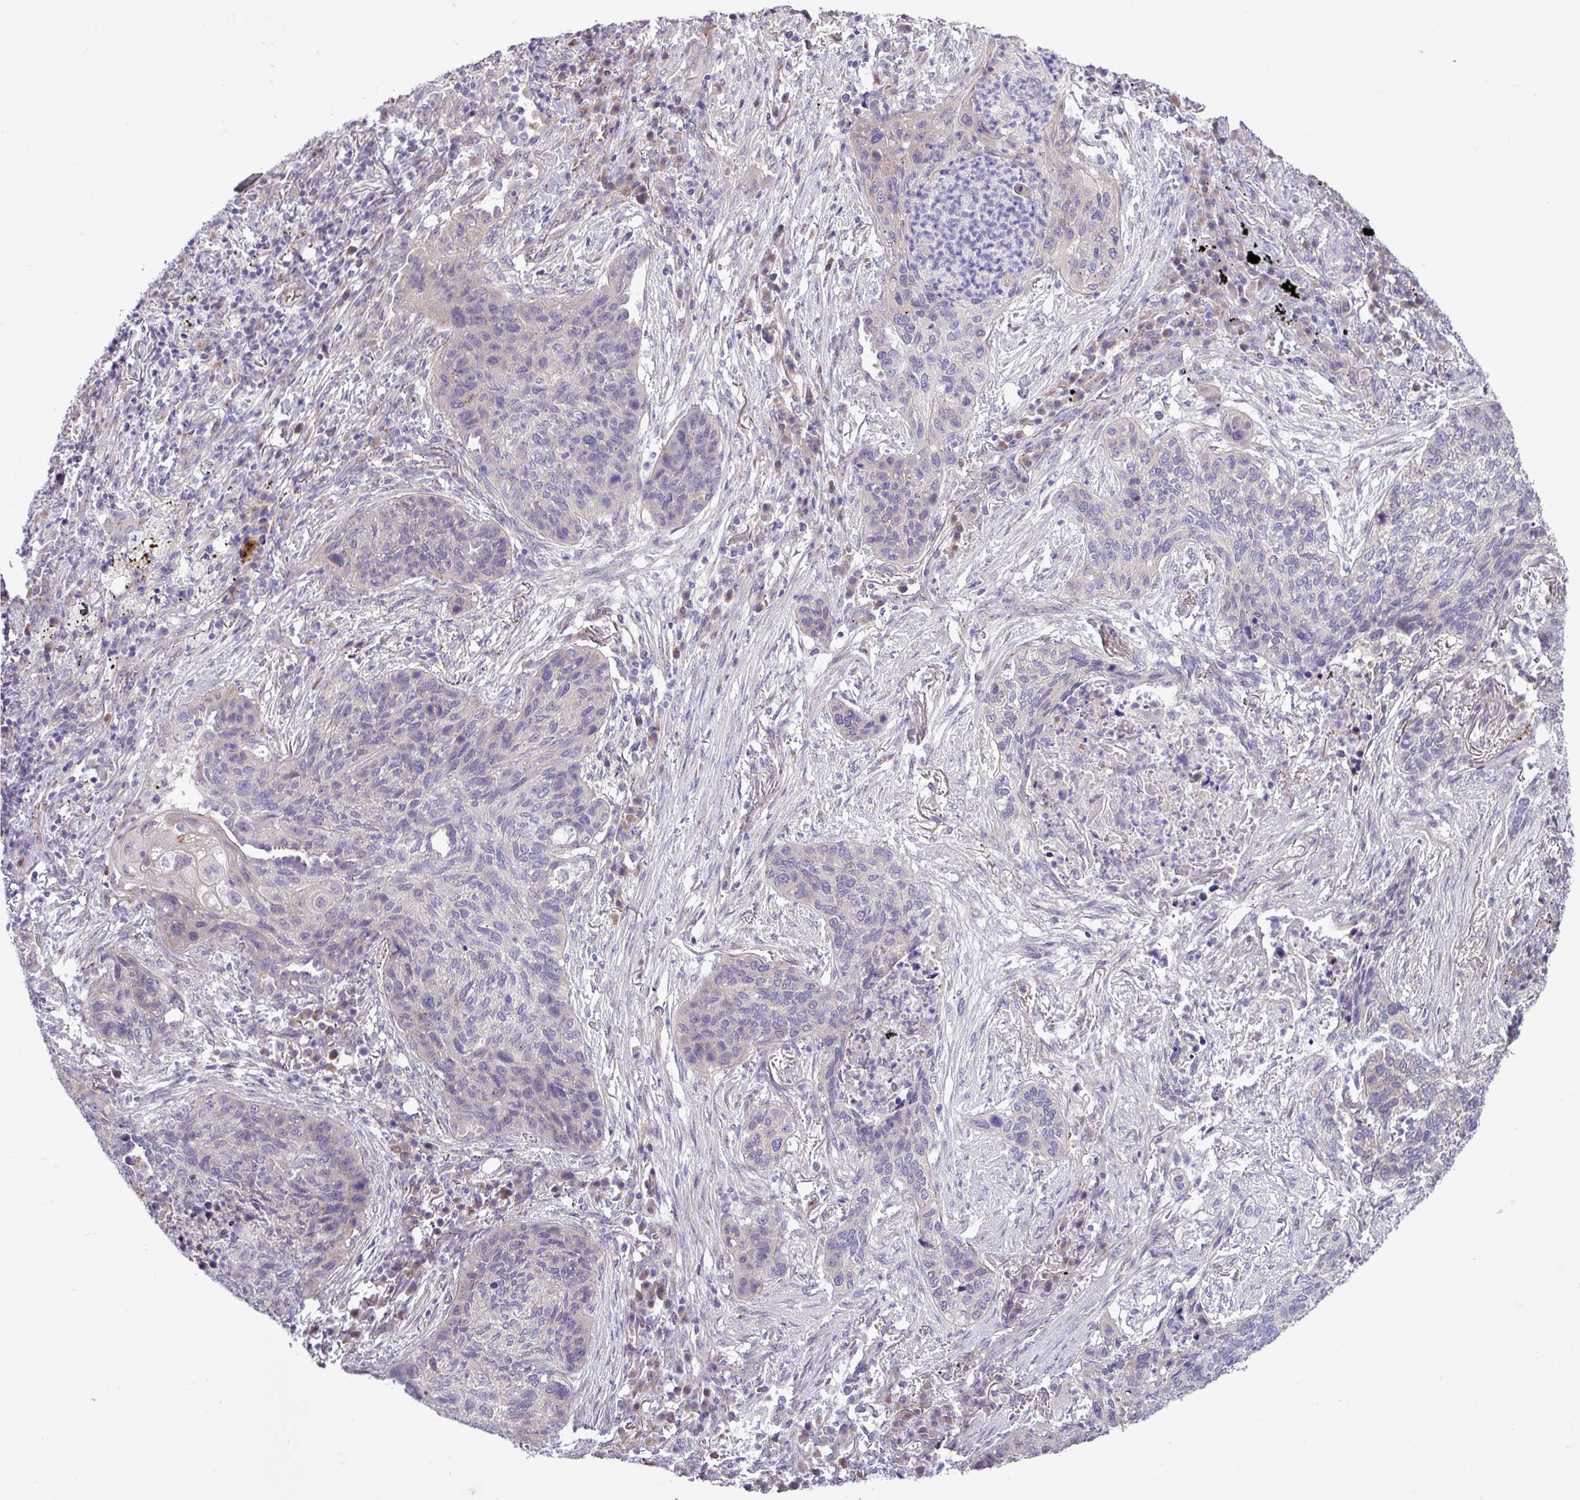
{"staining": {"intensity": "moderate", "quantity": "<25%", "location": "cytoplasmic/membranous"}, "tissue": "lung cancer", "cell_type": "Tumor cells", "image_type": "cancer", "snomed": [{"axis": "morphology", "description": "Squamous cell carcinoma, NOS"}, {"axis": "topography", "description": "Lung"}], "caption": "Human lung cancer stained for a protein (brown) shows moderate cytoplasmic/membranous positive staining in about <25% of tumor cells.", "gene": "SPINK8", "patient": {"sex": "female", "age": 63}}